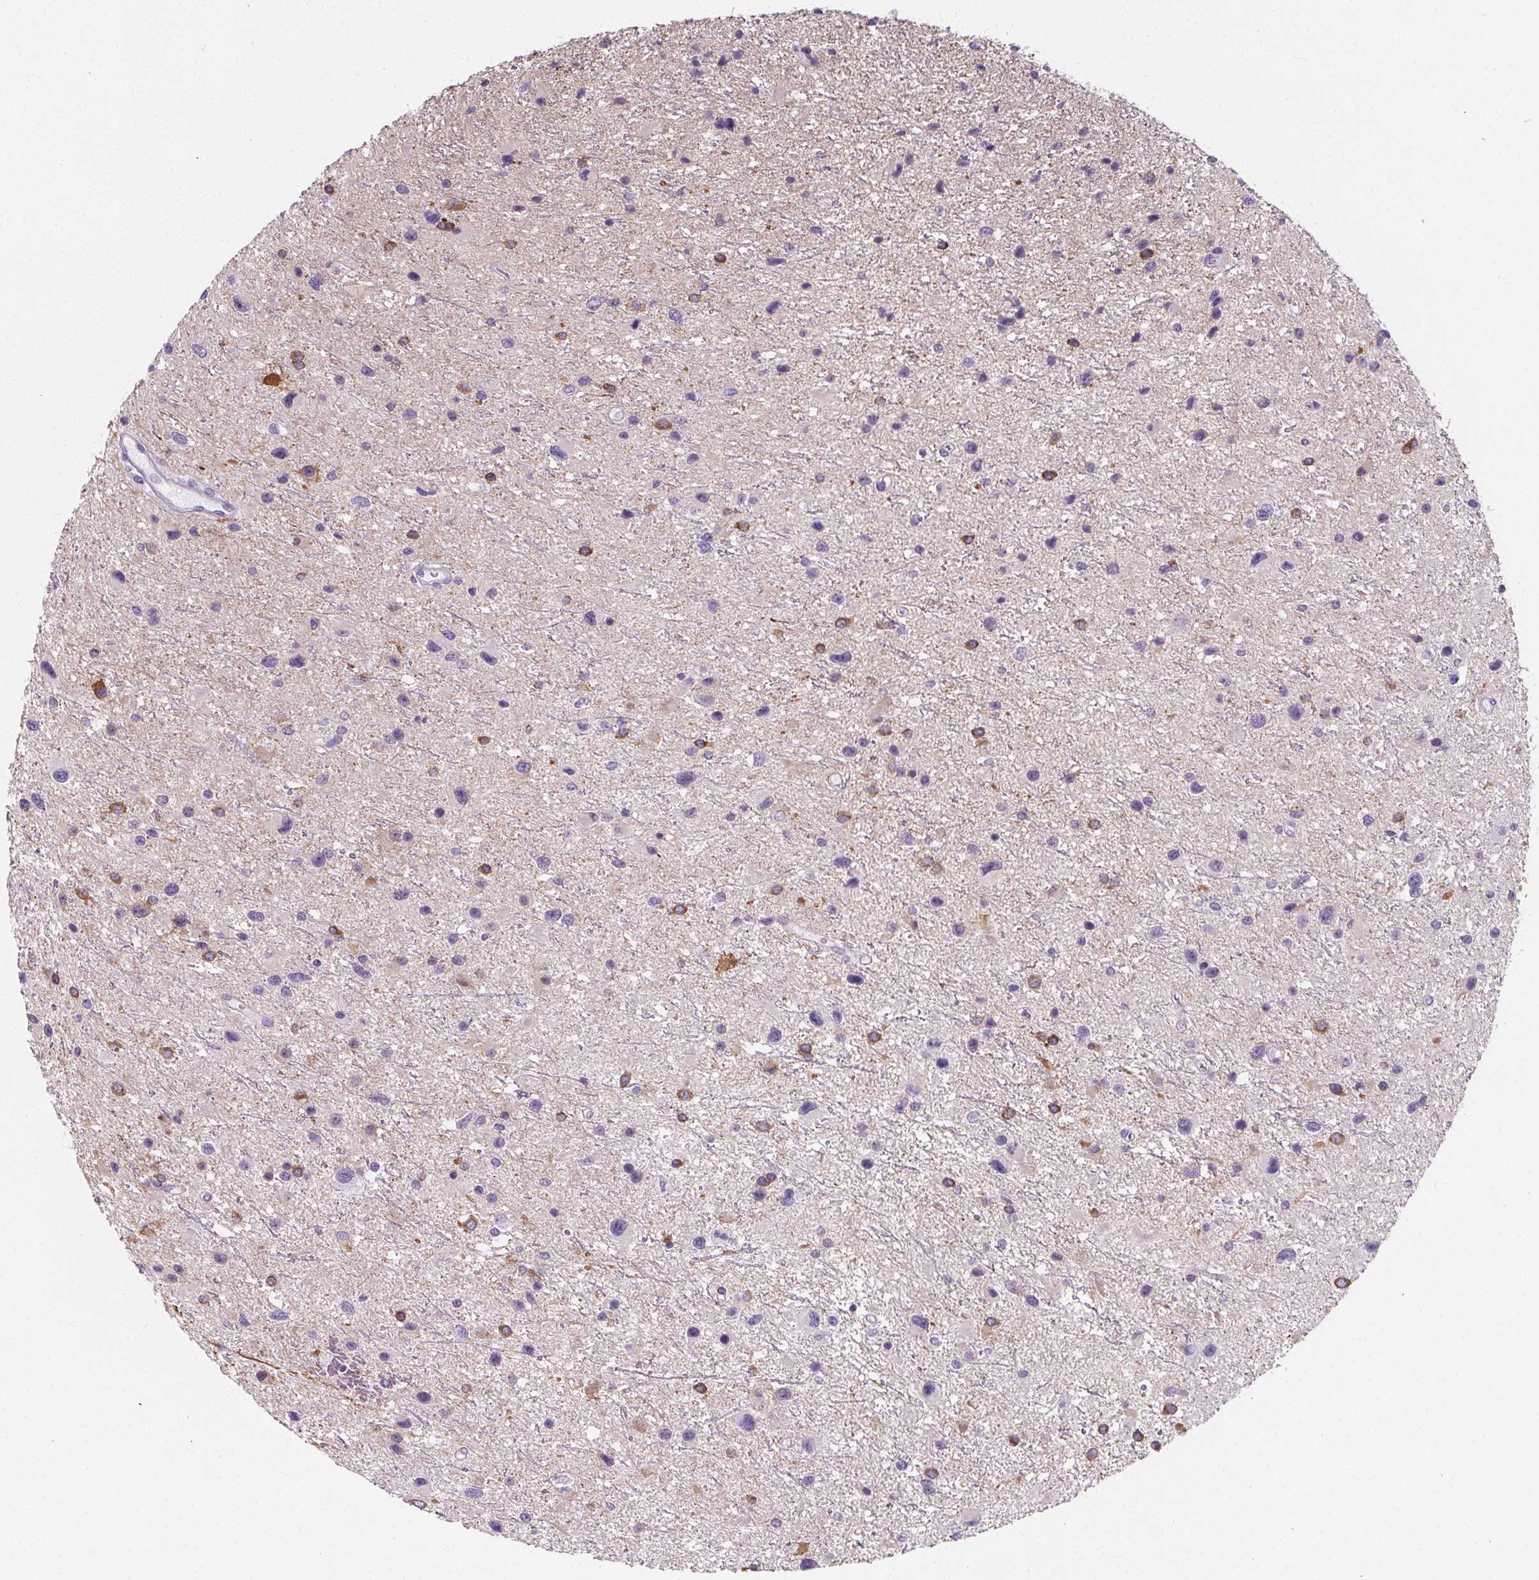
{"staining": {"intensity": "moderate", "quantity": "<25%", "location": "cytoplasmic/membranous"}, "tissue": "glioma", "cell_type": "Tumor cells", "image_type": "cancer", "snomed": [{"axis": "morphology", "description": "Glioma, malignant, Low grade"}, {"axis": "topography", "description": "Brain"}], "caption": "Low-grade glioma (malignant) stained with DAB immunohistochemistry reveals low levels of moderate cytoplasmic/membranous expression in approximately <25% of tumor cells.", "gene": "ADRB1", "patient": {"sex": "female", "age": 32}}